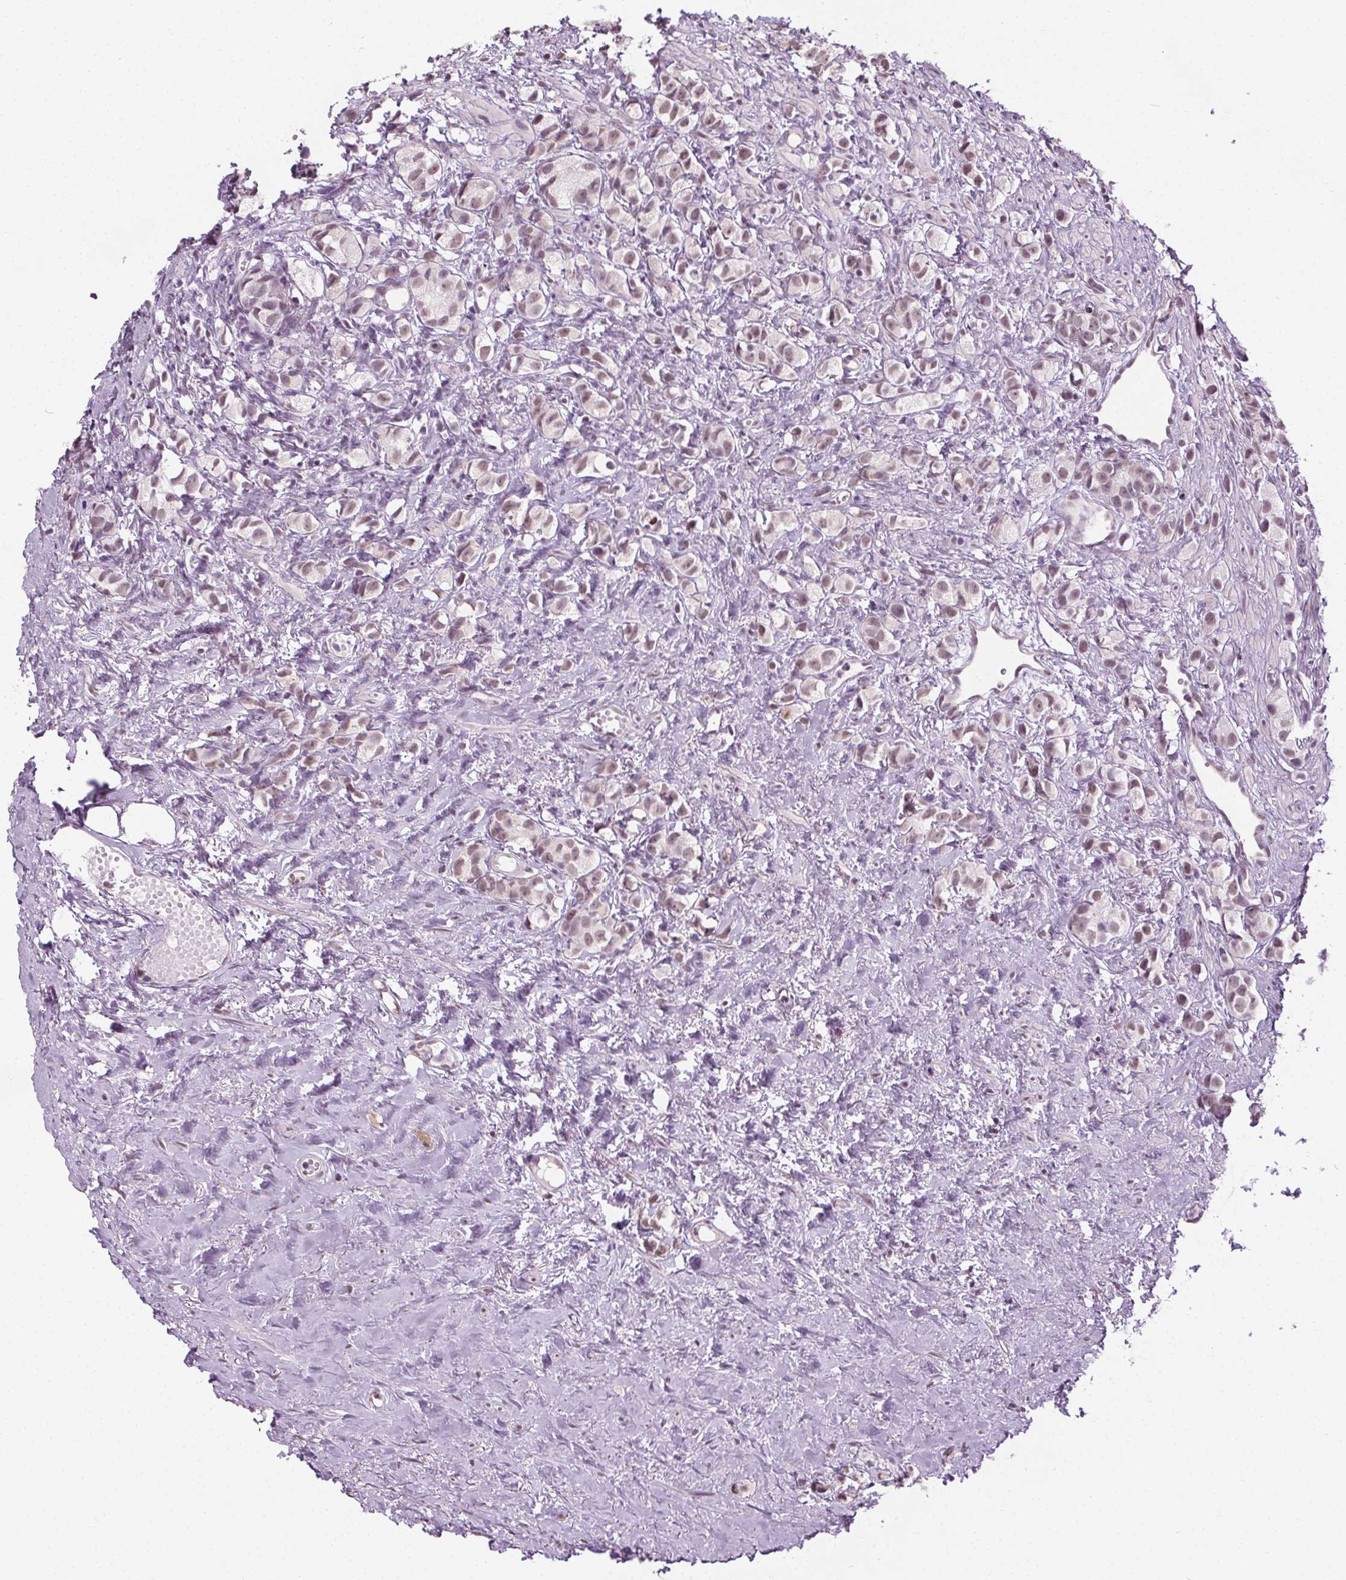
{"staining": {"intensity": "weak", "quantity": "25%-75%", "location": "nuclear"}, "tissue": "prostate cancer", "cell_type": "Tumor cells", "image_type": "cancer", "snomed": [{"axis": "morphology", "description": "Adenocarcinoma, High grade"}, {"axis": "topography", "description": "Prostate"}], "caption": "This image demonstrates IHC staining of human adenocarcinoma (high-grade) (prostate), with low weak nuclear positivity in approximately 25%-75% of tumor cells.", "gene": "CEBPA", "patient": {"sex": "male", "age": 81}}